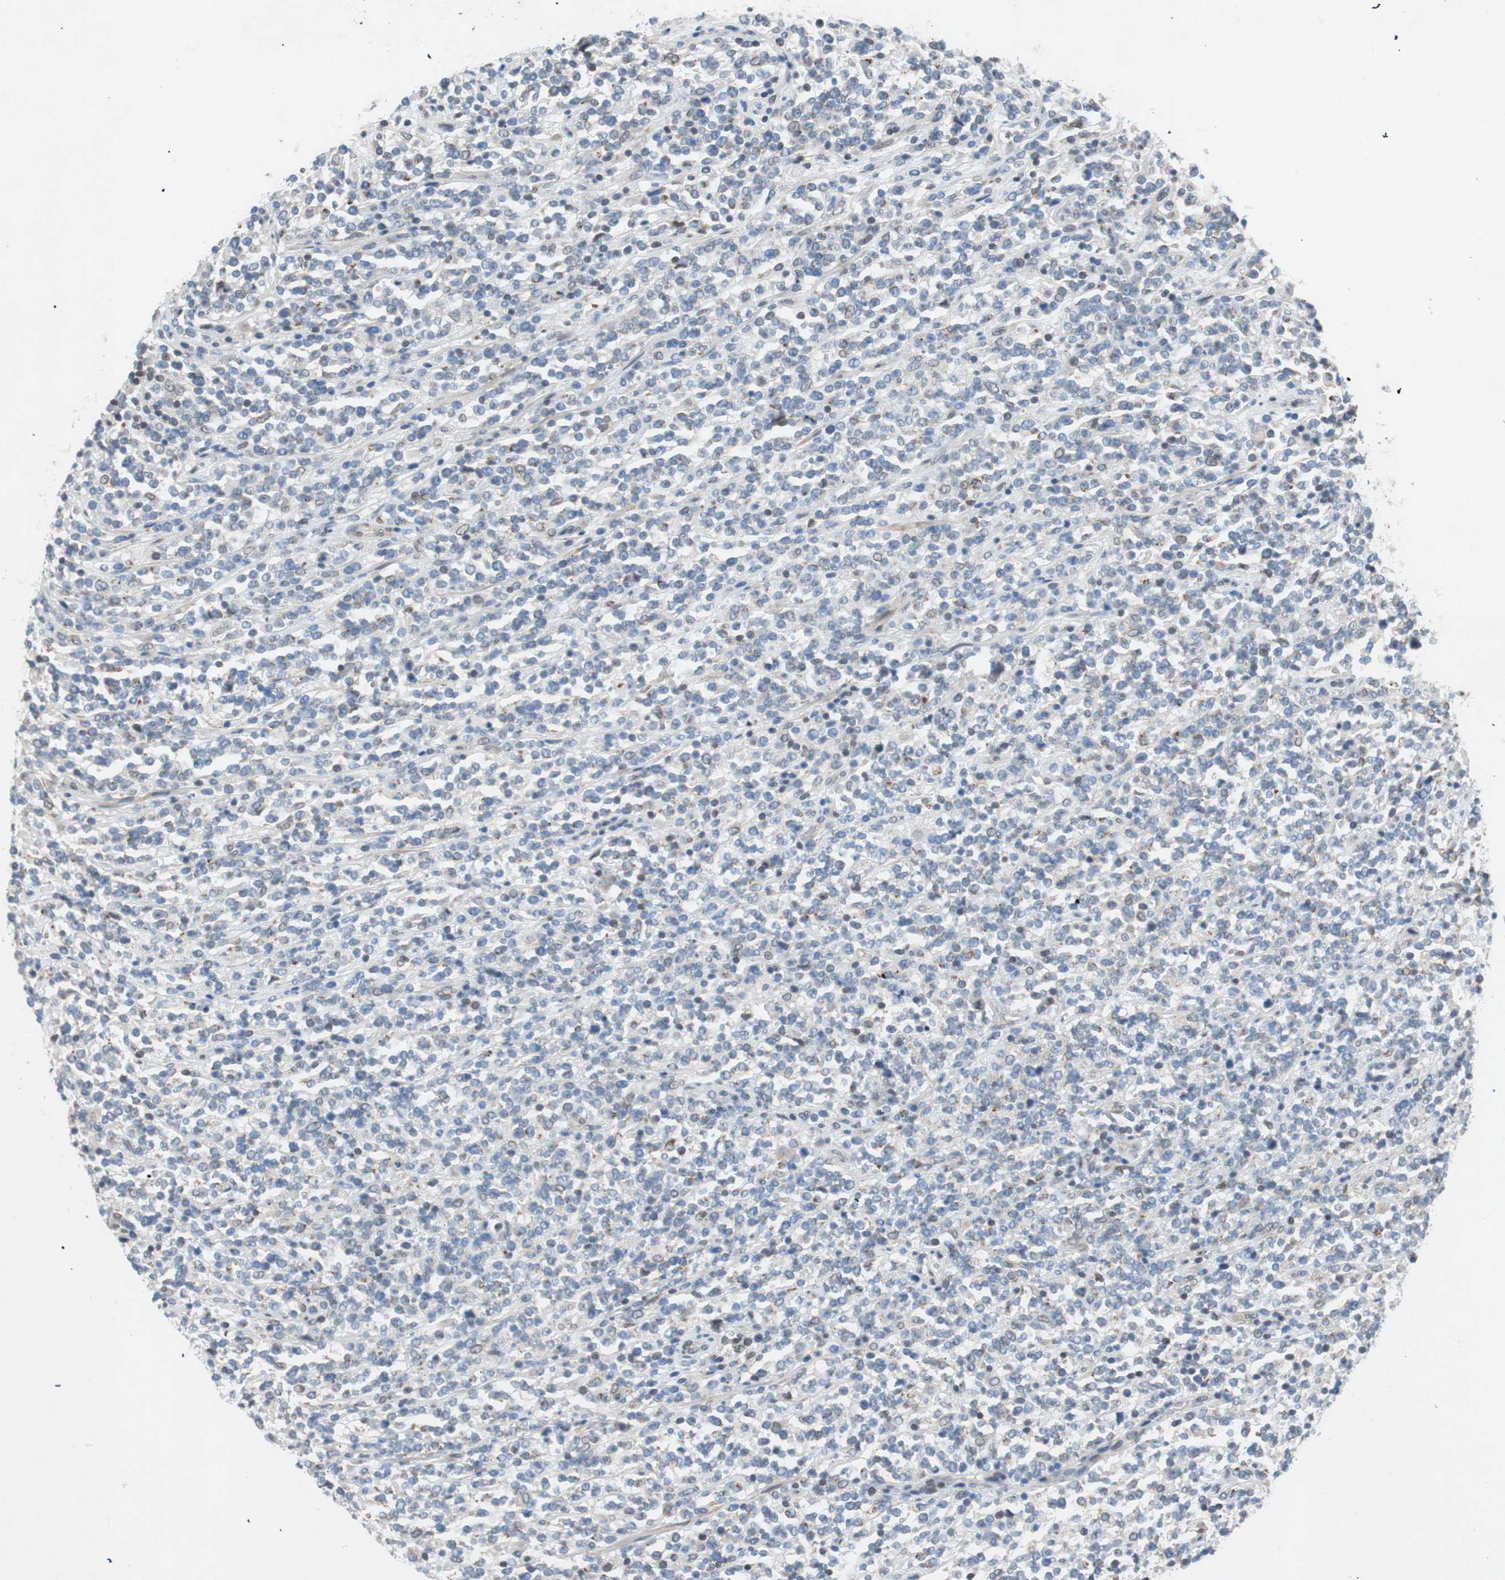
{"staining": {"intensity": "negative", "quantity": "none", "location": "none"}, "tissue": "lymphoma", "cell_type": "Tumor cells", "image_type": "cancer", "snomed": [{"axis": "morphology", "description": "Malignant lymphoma, non-Hodgkin's type, High grade"}, {"axis": "topography", "description": "Soft tissue"}], "caption": "The immunohistochemistry (IHC) photomicrograph has no significant expression in tumor cells of lymphoma tissue. The staining was performed using DAB to visualize the protein expression in brown, while the nuclei were stained in blue with hematoxylin (Magnification: 20x).", "gene": "ARNT2", "patient": {"sex": "male", "age": 18}}